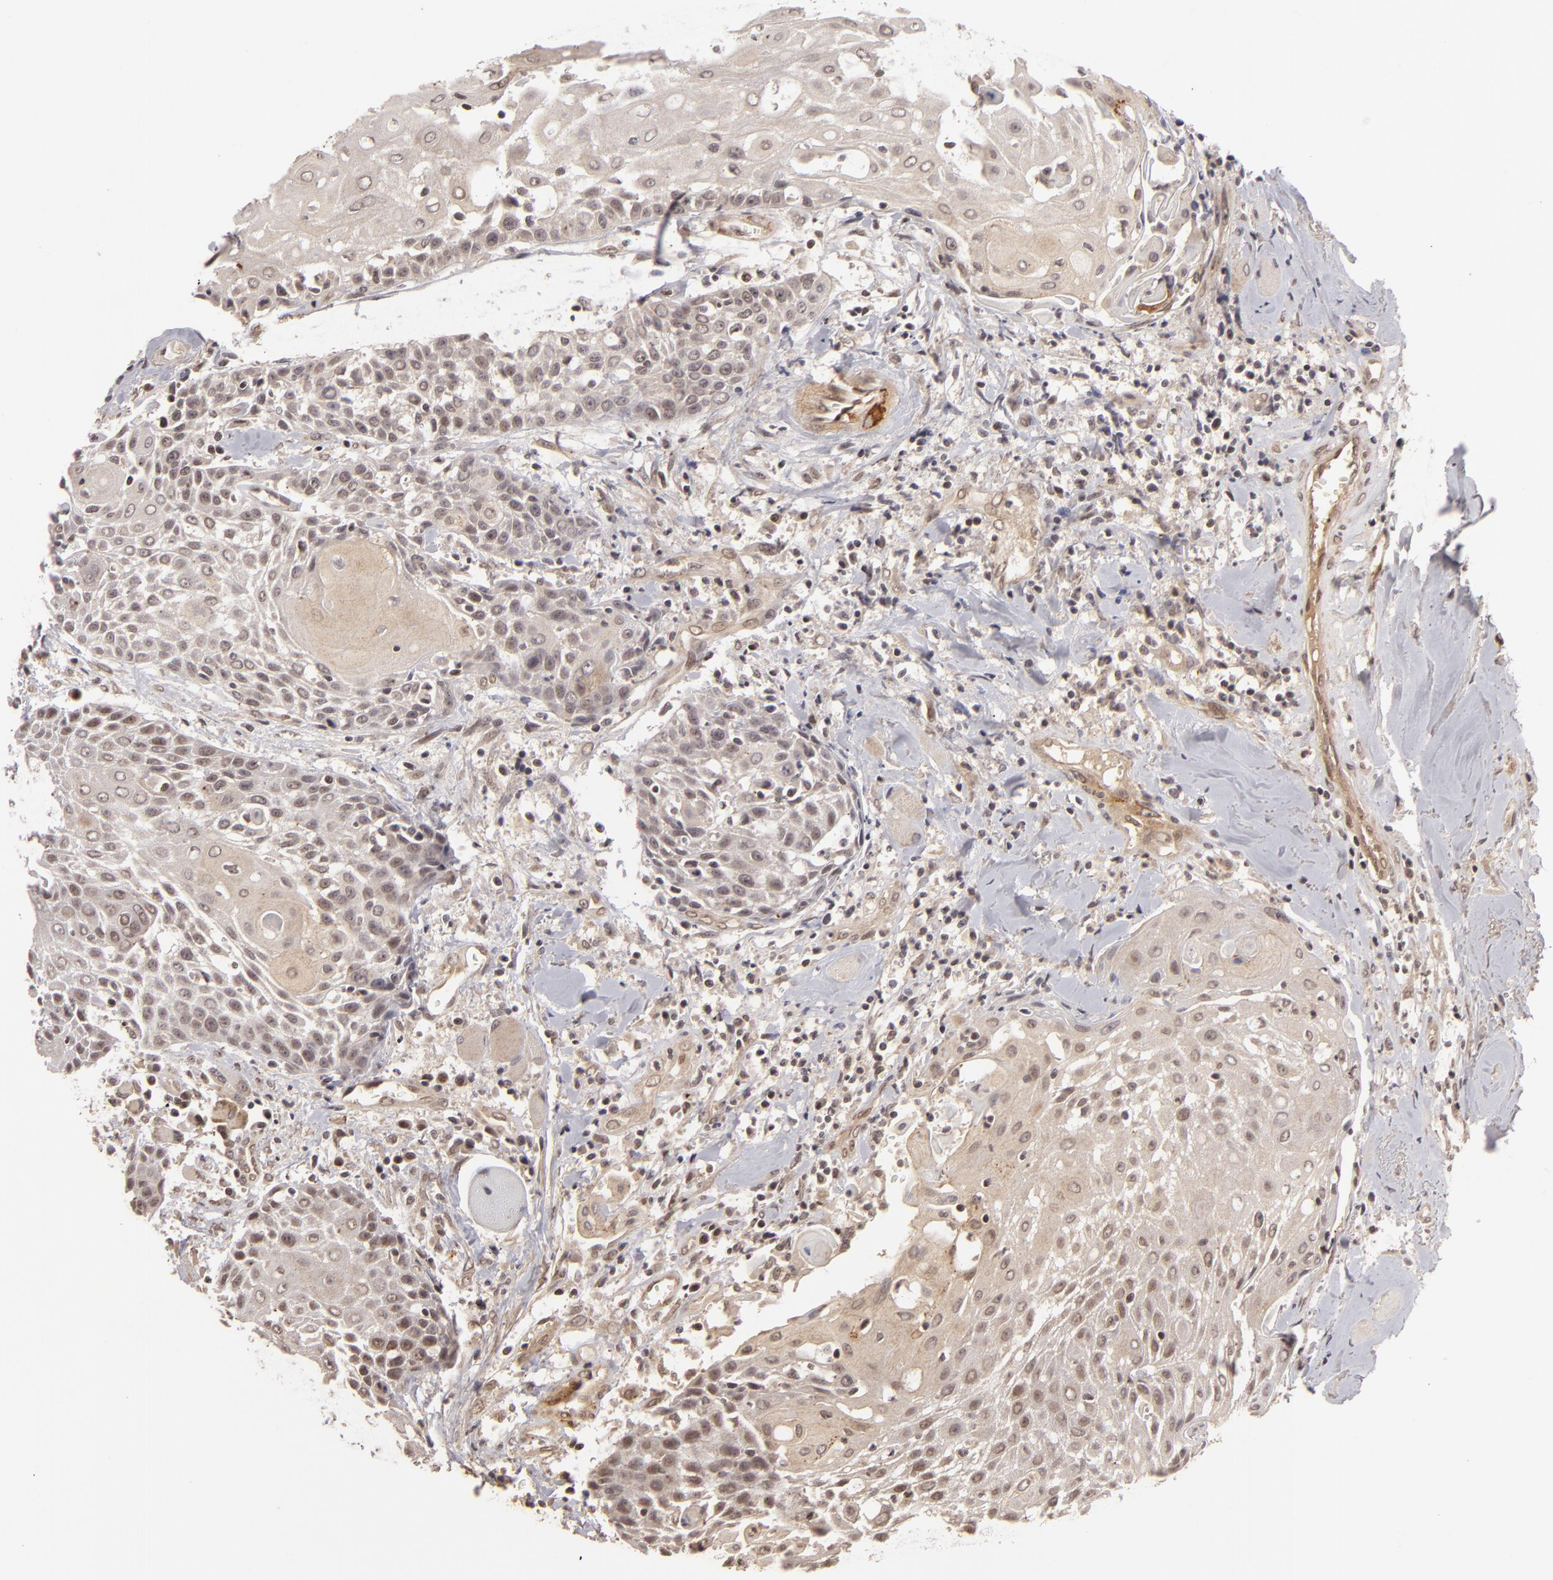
{"staining": {"intensity": "weak", "quantity": "25%-75%", "location": "cytoplasmic/membranous"}, "tissue": "head and neck cancer", "cell_type": "Tumor cells", "image_type": "cancer", "snomed": [{"axis": "morphology", "description": "Squamous cell carcinoma, NOS"}, {"axis": "topography", "description": "Oral tissue"}, {"axis": "topography", "description": "Head-Neck"}], "caption": "Immunohistochemistry histopathology image of head and neck cancer stained for a protein (brown), which exhibits low levels of weak cytoplasmic/membranous positivity in approximately 25%-75% of tumor cells.", "gene": "DFFA", "patient": {"sex": "female", "age": 82}}